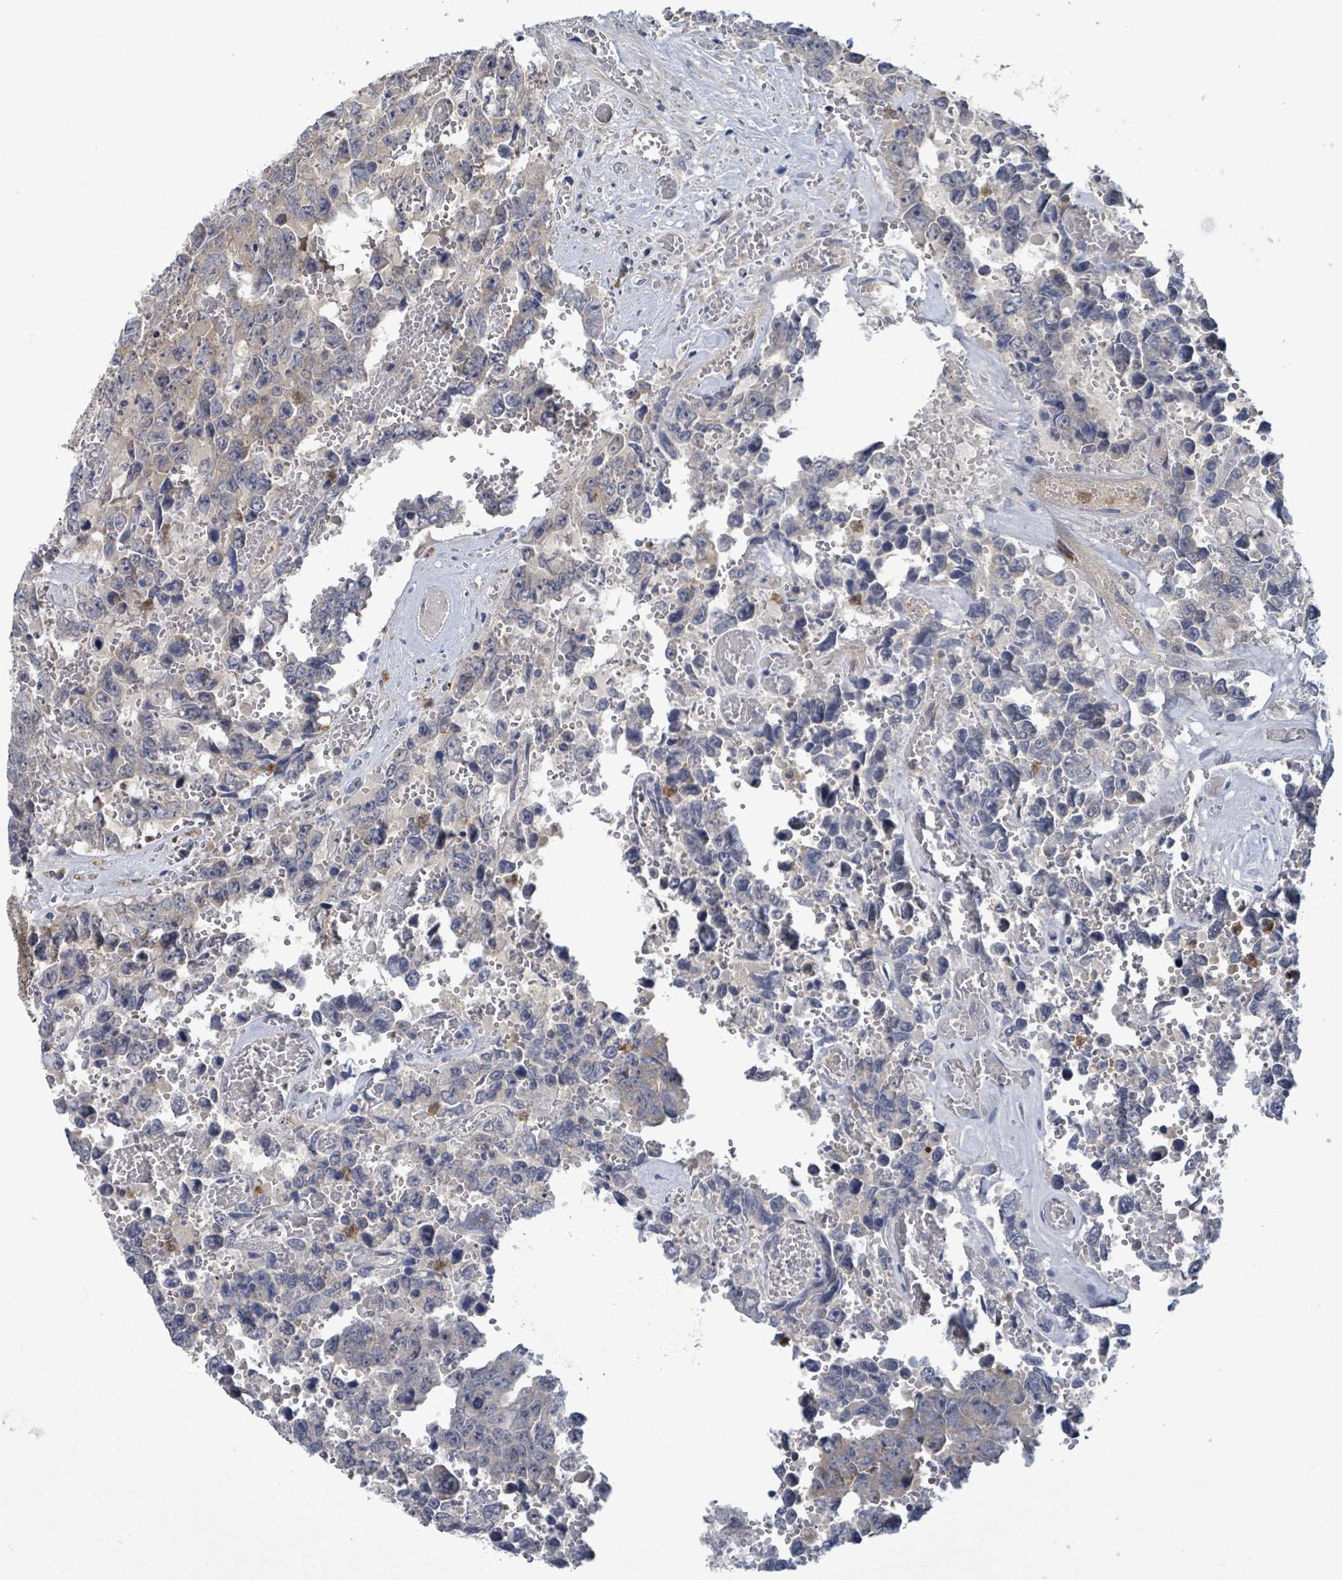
{"staining": {"intensity": "weak", "quantity": "25%-75%", "location": "cytoplasmic/membranous"}, "tissue": "testis cancer", "cell_type": "Tumor cells", "image_type": "cancer", "snomed": [{"axis": "morphology", "description": "Normal tissue, NOS"}, {"axis": "morphology", "description": "Carcinoma, Embryonal, NOS"}, {"axis": "topography", "description": "Testis"}, {"axis": "topography", "description": "Epididymis"}], "caption": "This is a micrograph of IHC staining of embryonal carcinoma (testis), which shows weak staining in the cytoplasmic/membranous of tumor cells.", "gene": "SERPINE3", "patient": {"sex": "male", "age": 25}}